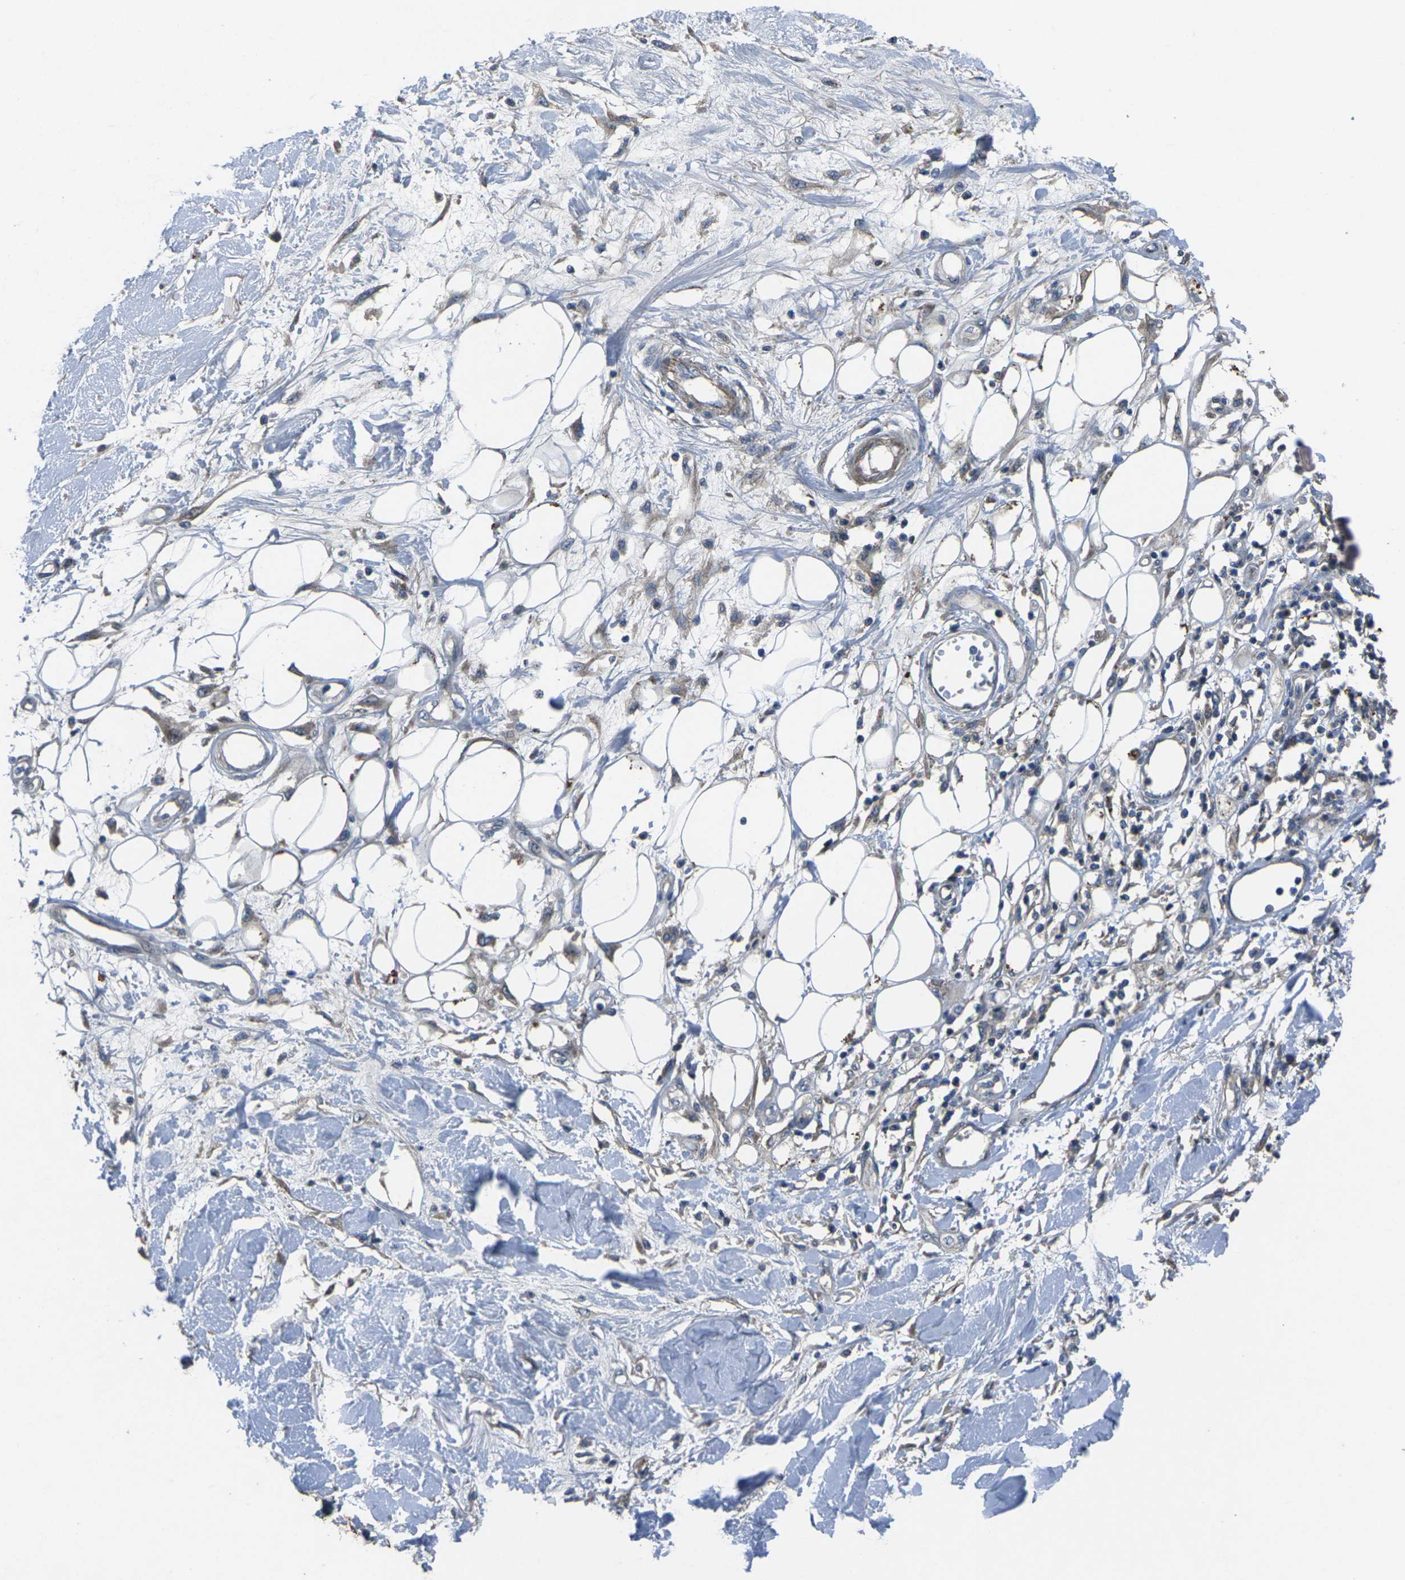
{"staining": {"intensity": "negative", "quantity": "none", "location": "none"}, "tissue": "adipose tissue", "cell_type": "Adipocytes", "image_type": "normal", "snomed": [{"axis": "morphology", "description": "Normal tissue, NOS"}, {"axis": "morphology", "description": "Squamous cell carcinoma, NOS"}, {"axis": "topography", "description": "Skin"}, {"axis": "topography", "description": "Peripheral nerve tissue"}], "caption": "DAB (3,3'-diaminobenzidine) immunohistochemical staining of normal human adipose tissue shows no significant staining in adipocytes.", "gene": "EDNRA", "patient": {"sex": "male", "age": 83}}